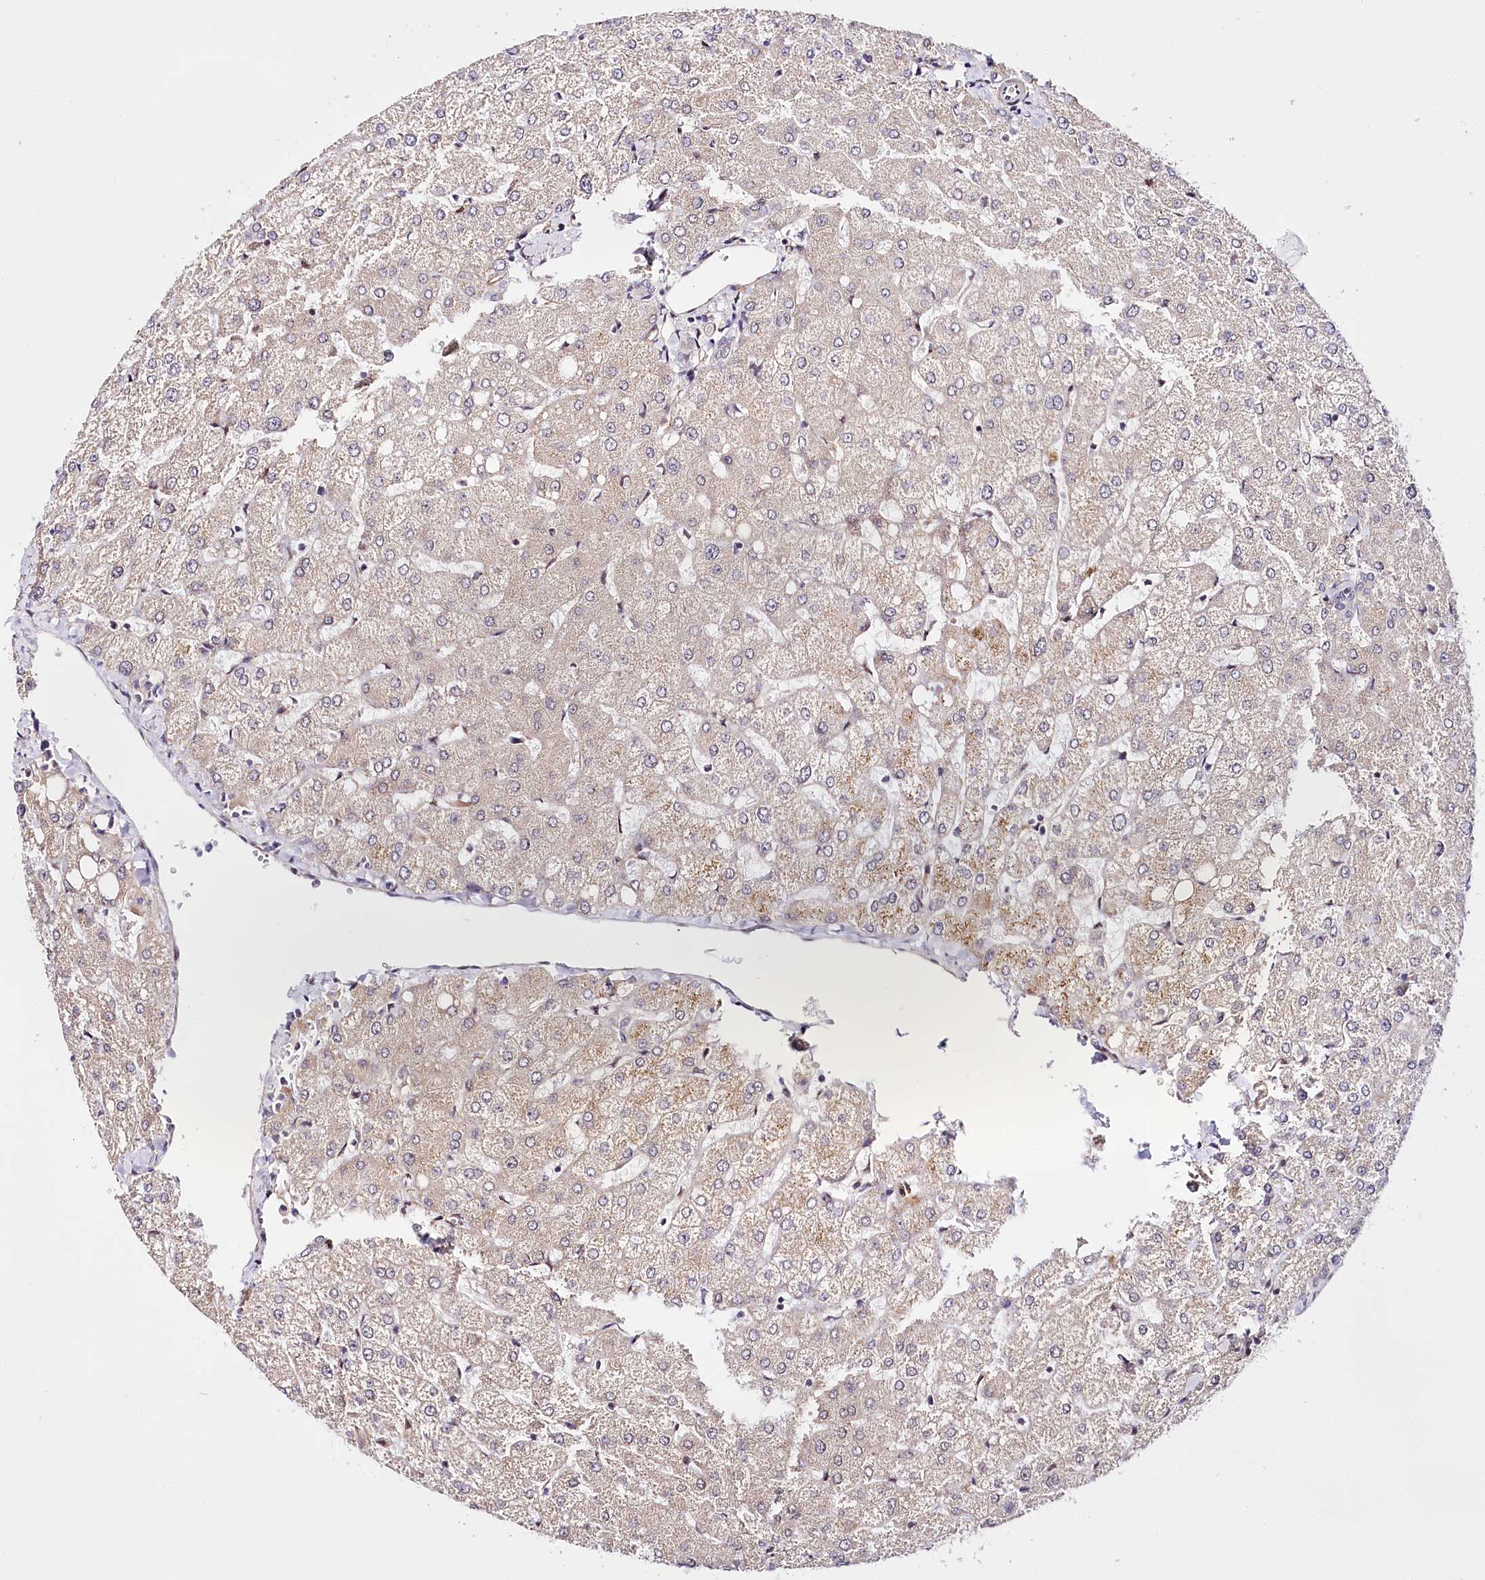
{"staining": {"intensity": "negative", "quantity": "none", "location": "none"}, "tissue": "liver", "cell_type": "Cholangiocytes", "image_type": "normal", "snomed": [{"axis": "morphology", "description": "Normal tissue, NOS"}, {"axis": "topography", "description": "Liver"}], "caption": "An image of human liver is negative for staining in cholangiocytes. Brightfield microscopy of immunohistochemistry stained with DAB (brown) and hematoxylin (blue), captured at high magnification.", "gene": "PPP2R5B", "patient": {"sex": "female", "age": 54}}